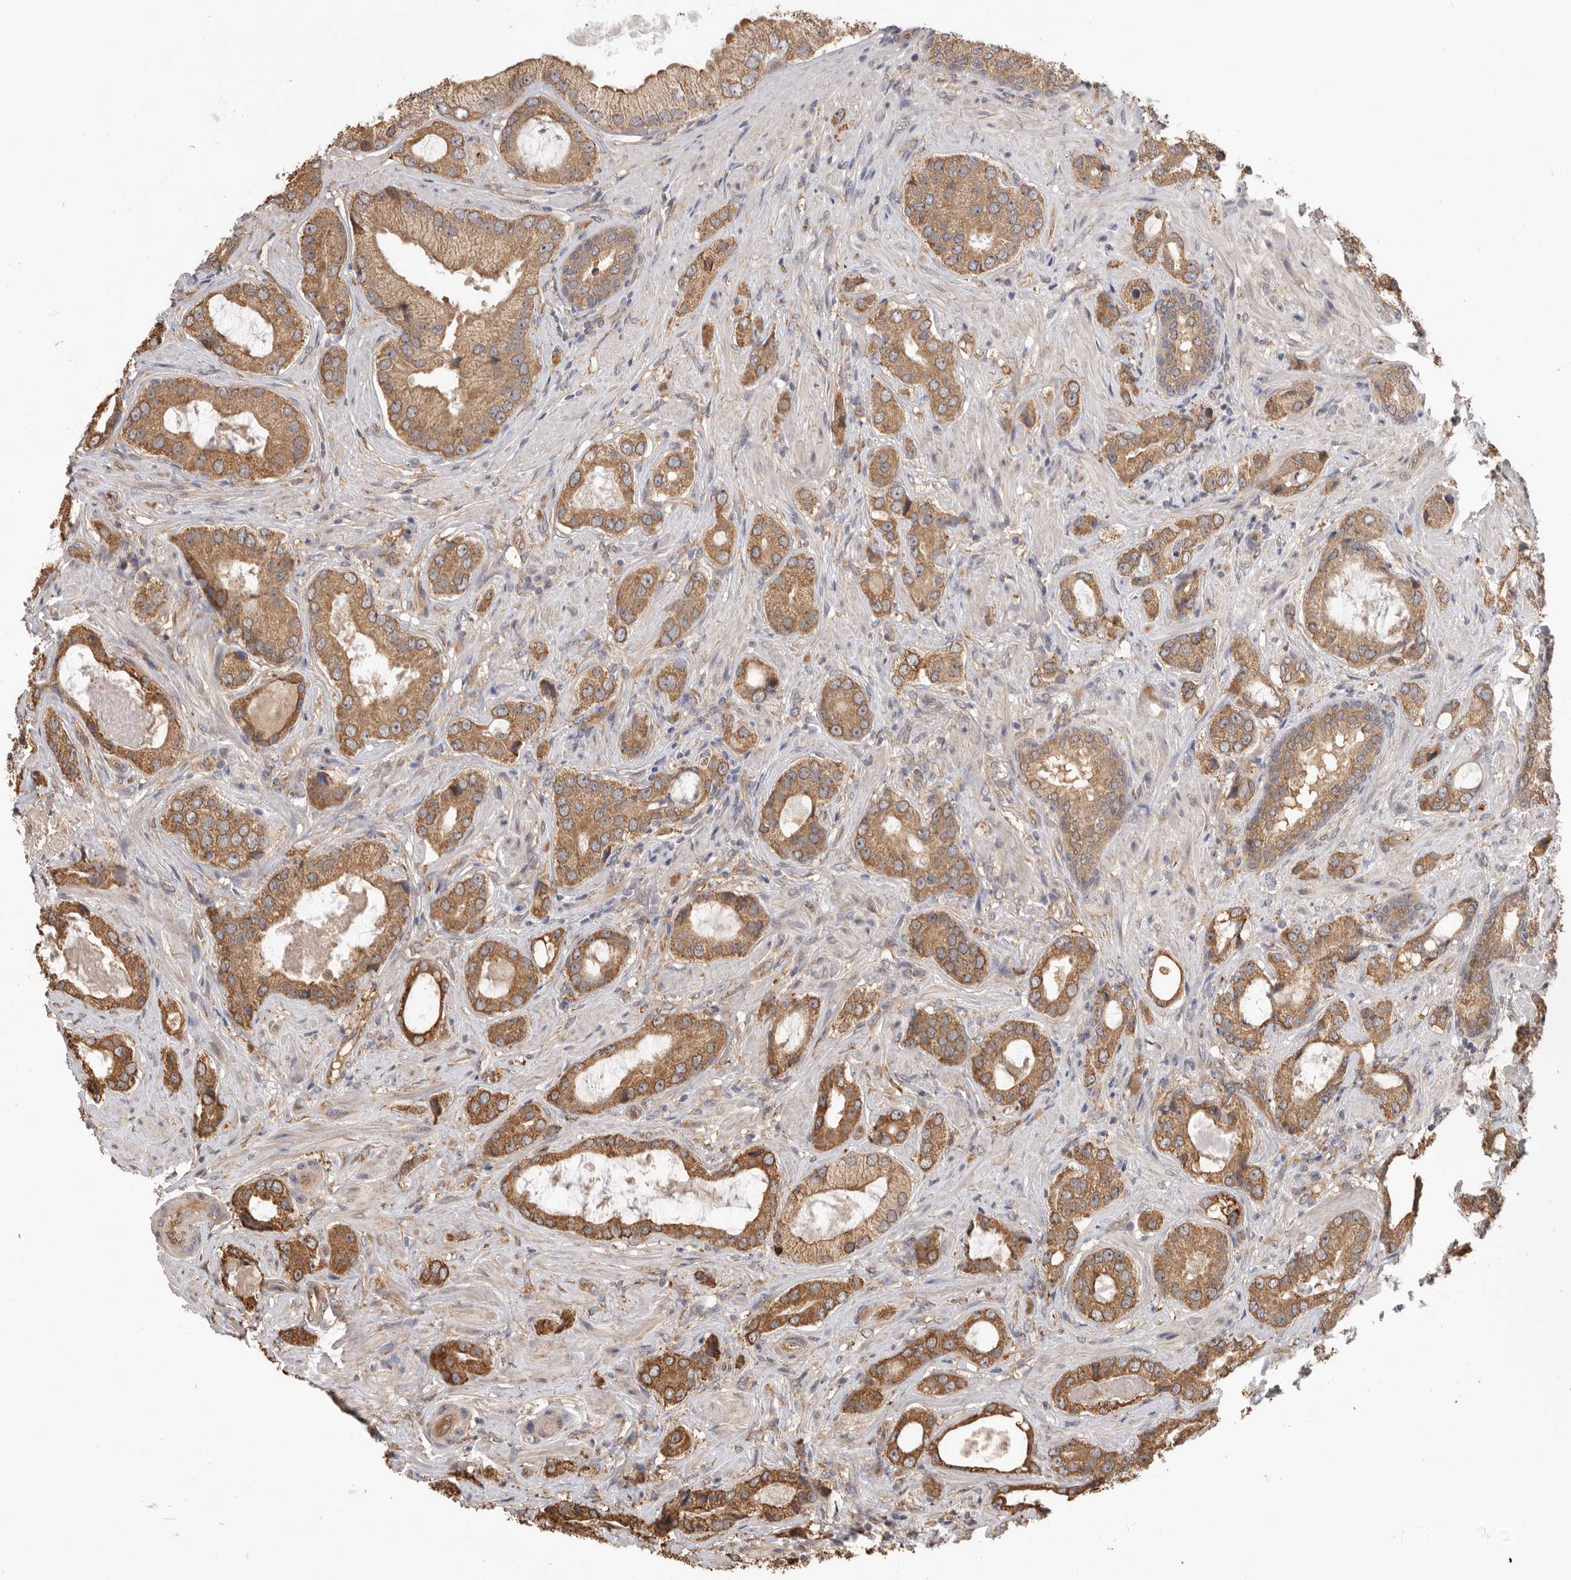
{"staining": {"intensity": "moderate", "quantity": ">75%", "location": "cytoplasmic/membranous"}, "tissue": "prostate cancer", "cell_type": "Tumor cells", "image_type": "cancer", "snomed": [{"axis": "morphology", "description": "Normal tissue, NOS"}, {"axis": "morphology", "description": "Adenocarcinoma, High grade"}, {"axis": "topography", "description": "Prostate"}, {"axis": "topography", "description": "Peripheral nerve tissue"}], "caption": "Prostate high-grade adenocarcinoma was stained to show a protein in brown. There is medium levels of moderate cytoplasmic/membranous expression in approximately >75% of tumor cells. Ihc stains the protein of interest in brown and the nuclei are stained blue.", "gene": "CDC42BPB", "patient": {"sex": "male", "age": 59}}